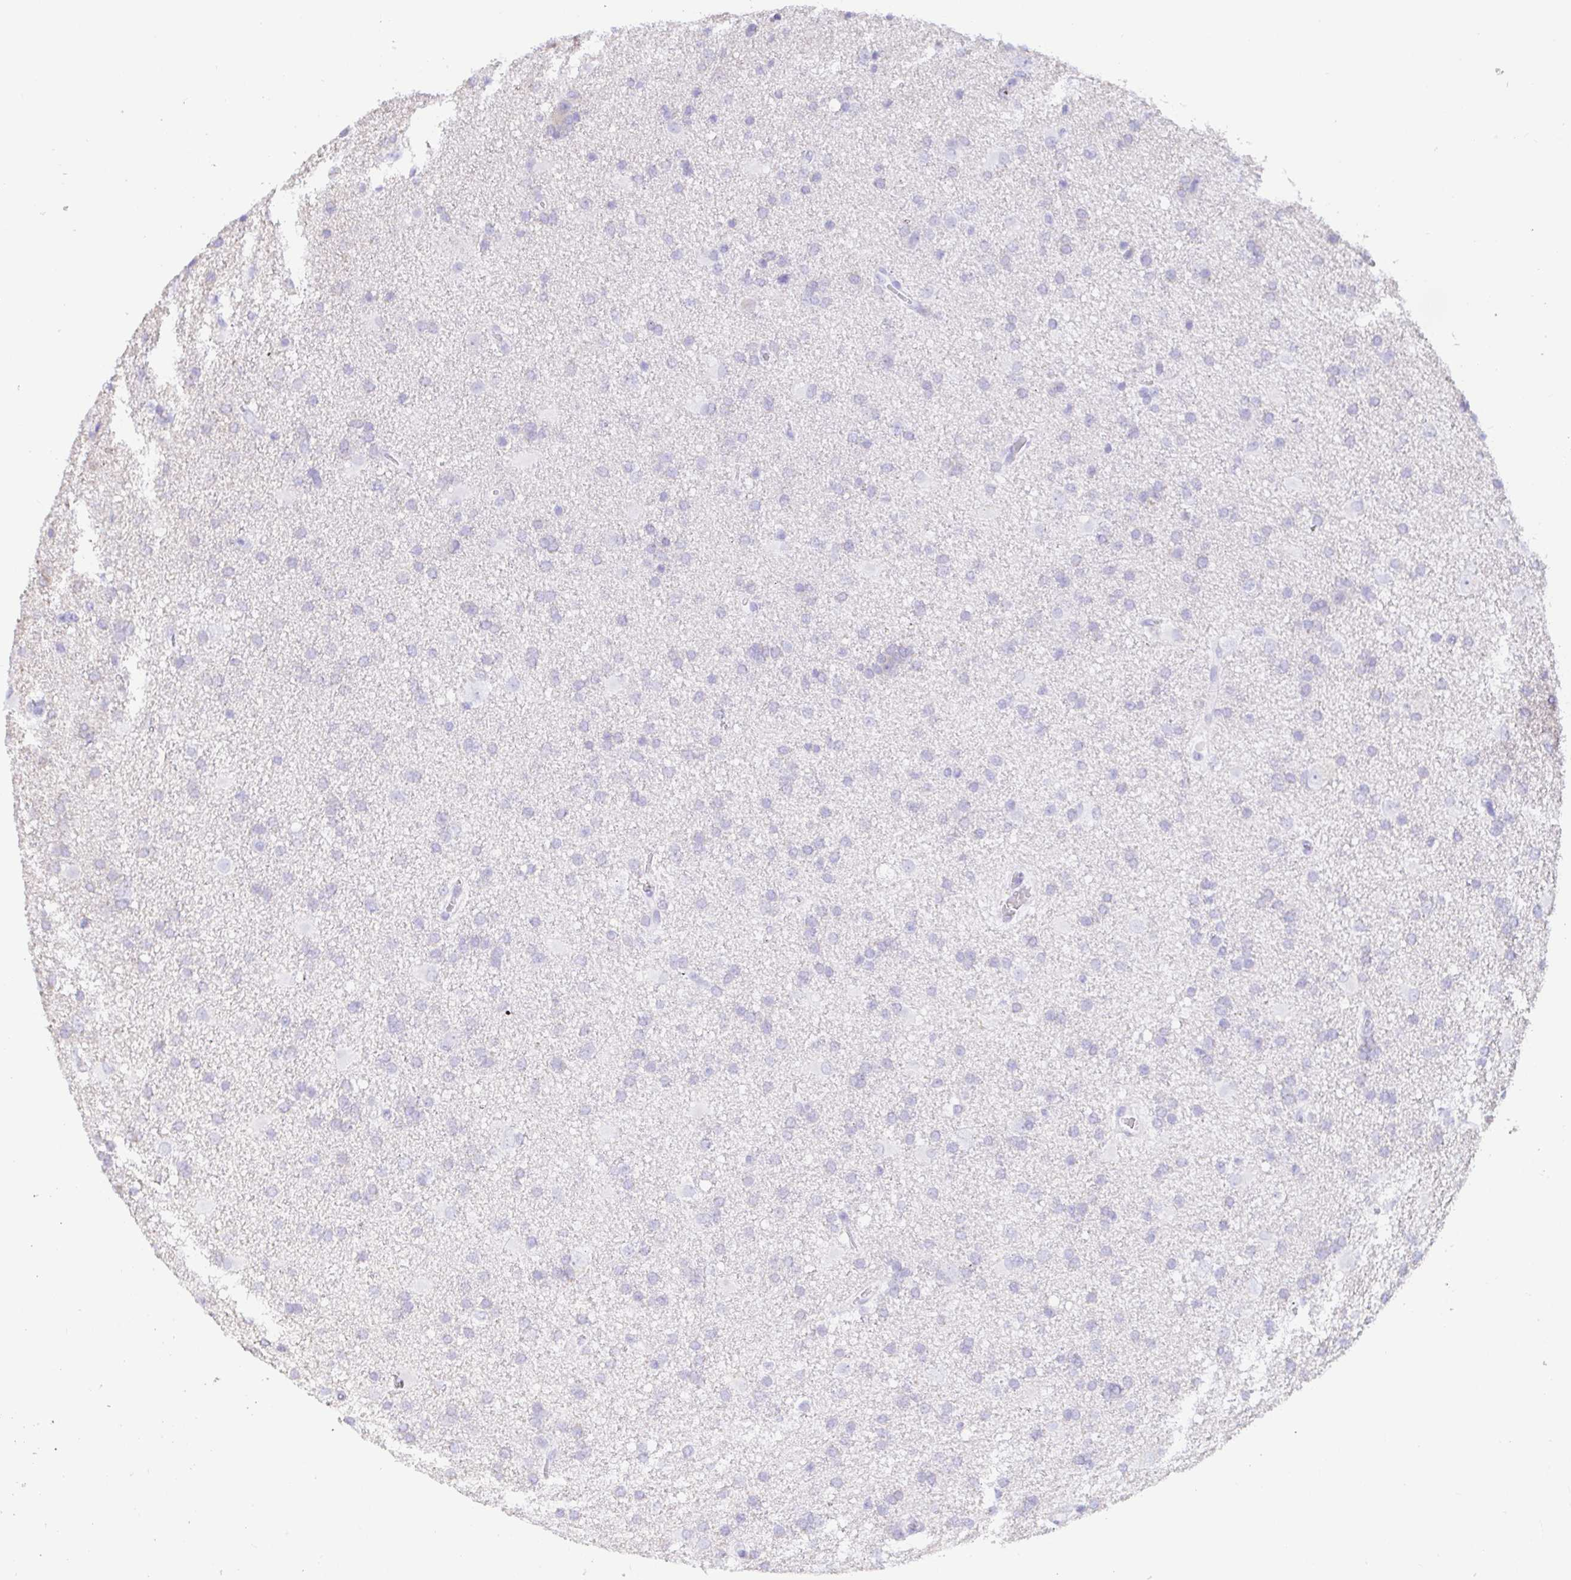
{"staining": {"intensity": "negative", "quantity": "none", "location": "none"}, "tissue": "glioma", "cell_type": "Tumor cells", "image_type": "cancer", "snomed": [{"axis": "morphology", "description": "Glioma, malignant, Low grade"}, {"axis": "topography", "description": "Brain"}], "caption": "Immunohistochemistry image of neoplastic tissue: human malignant glioma (low-grade) stained with DAB demonstrates no significant protein positivity in tumor cells.", "gene": "PINLYP", "patient": {"sex": "male", "age": 66}}